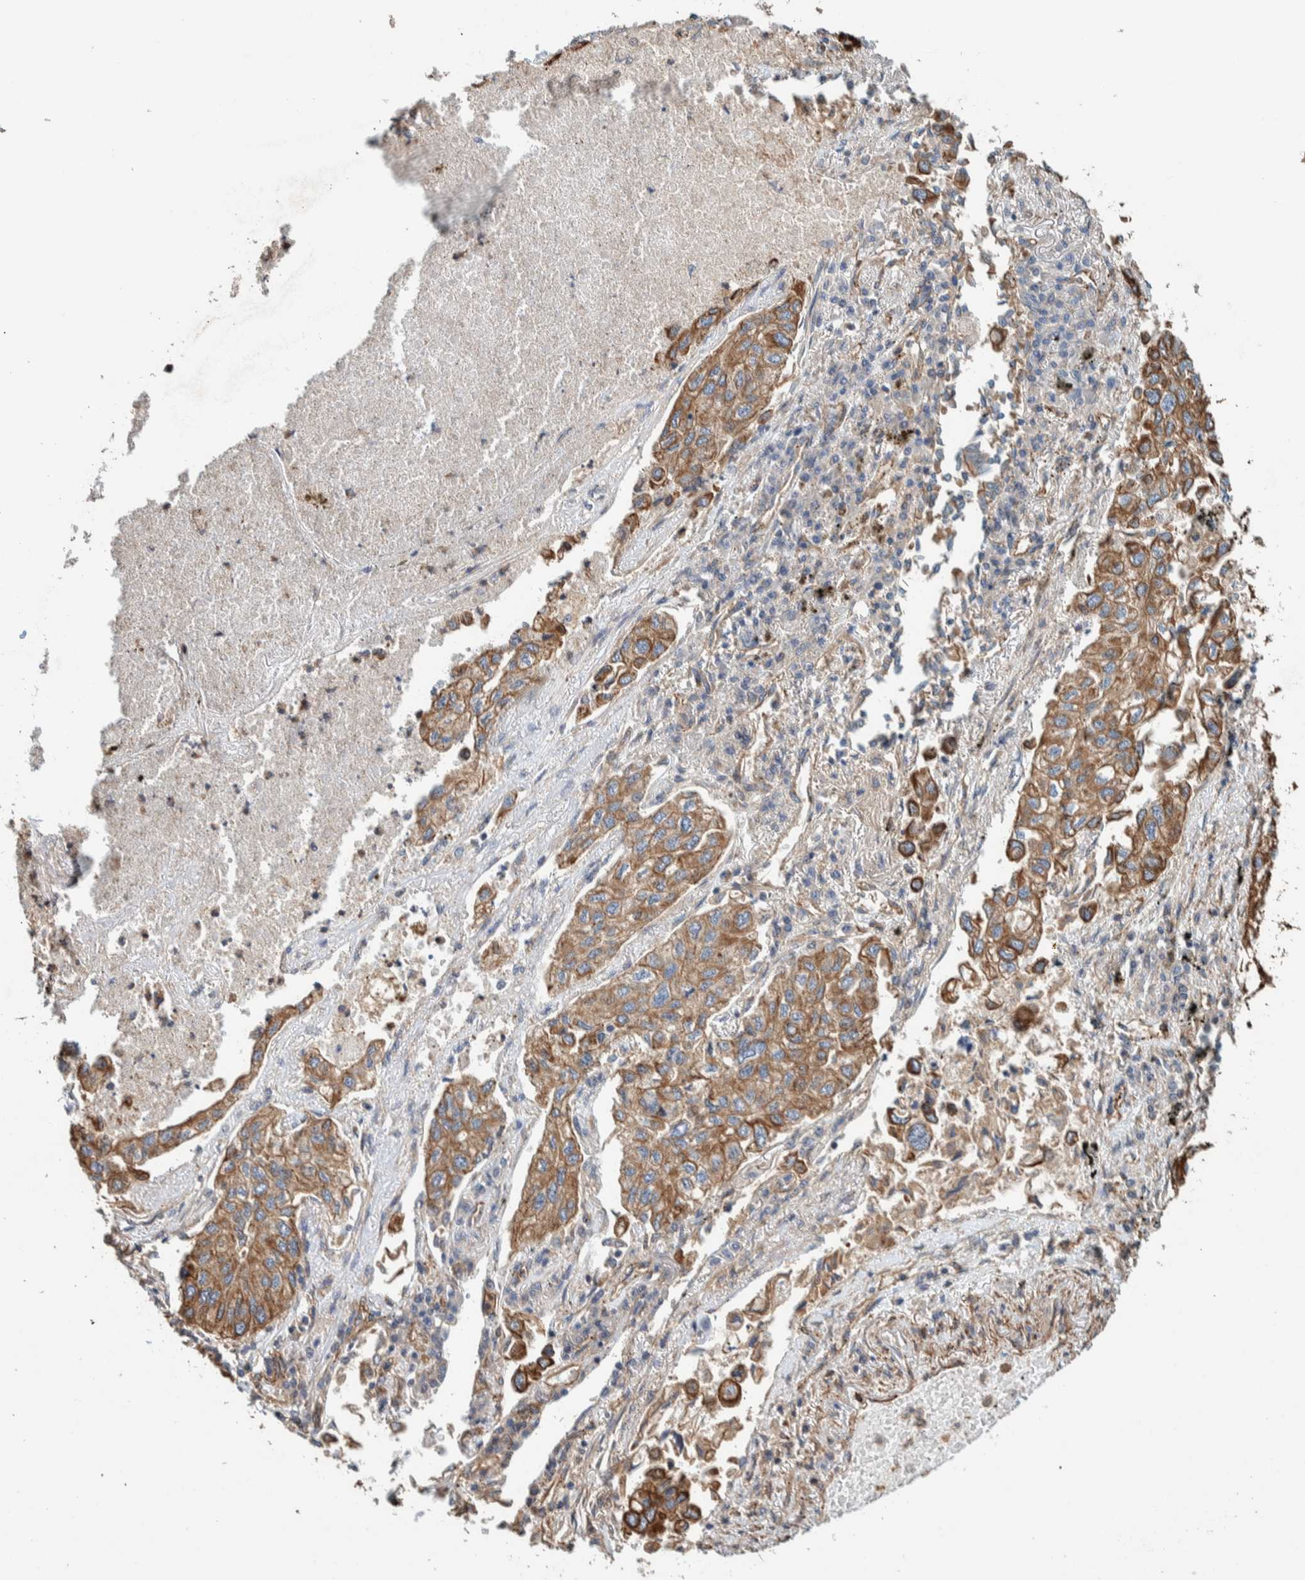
{"staining": {"intensity": "moderate", "quantity": ">75%", "location": "cytoplasmic/membranous"}, "tissue": "lung cancer", "cell_type": "Tumor cells", "image_type": "cancer", "snomed": [{"axis": "morphology", "description": "Inflammation, NOS"}, {"axis": "morphology", "description": "Adenocarcinoma, NOS"}, {"axis": "topography", "description": "Lung"}], "caption": "Brown immunohistochemical staining in human lung adenocarcinoma demonstrates moderate cytoplasmic/membranous expression in approximately >75% of tumor cells.", "gene": "PKD1L1", "patient": {"sex": "male", "age": 63}}